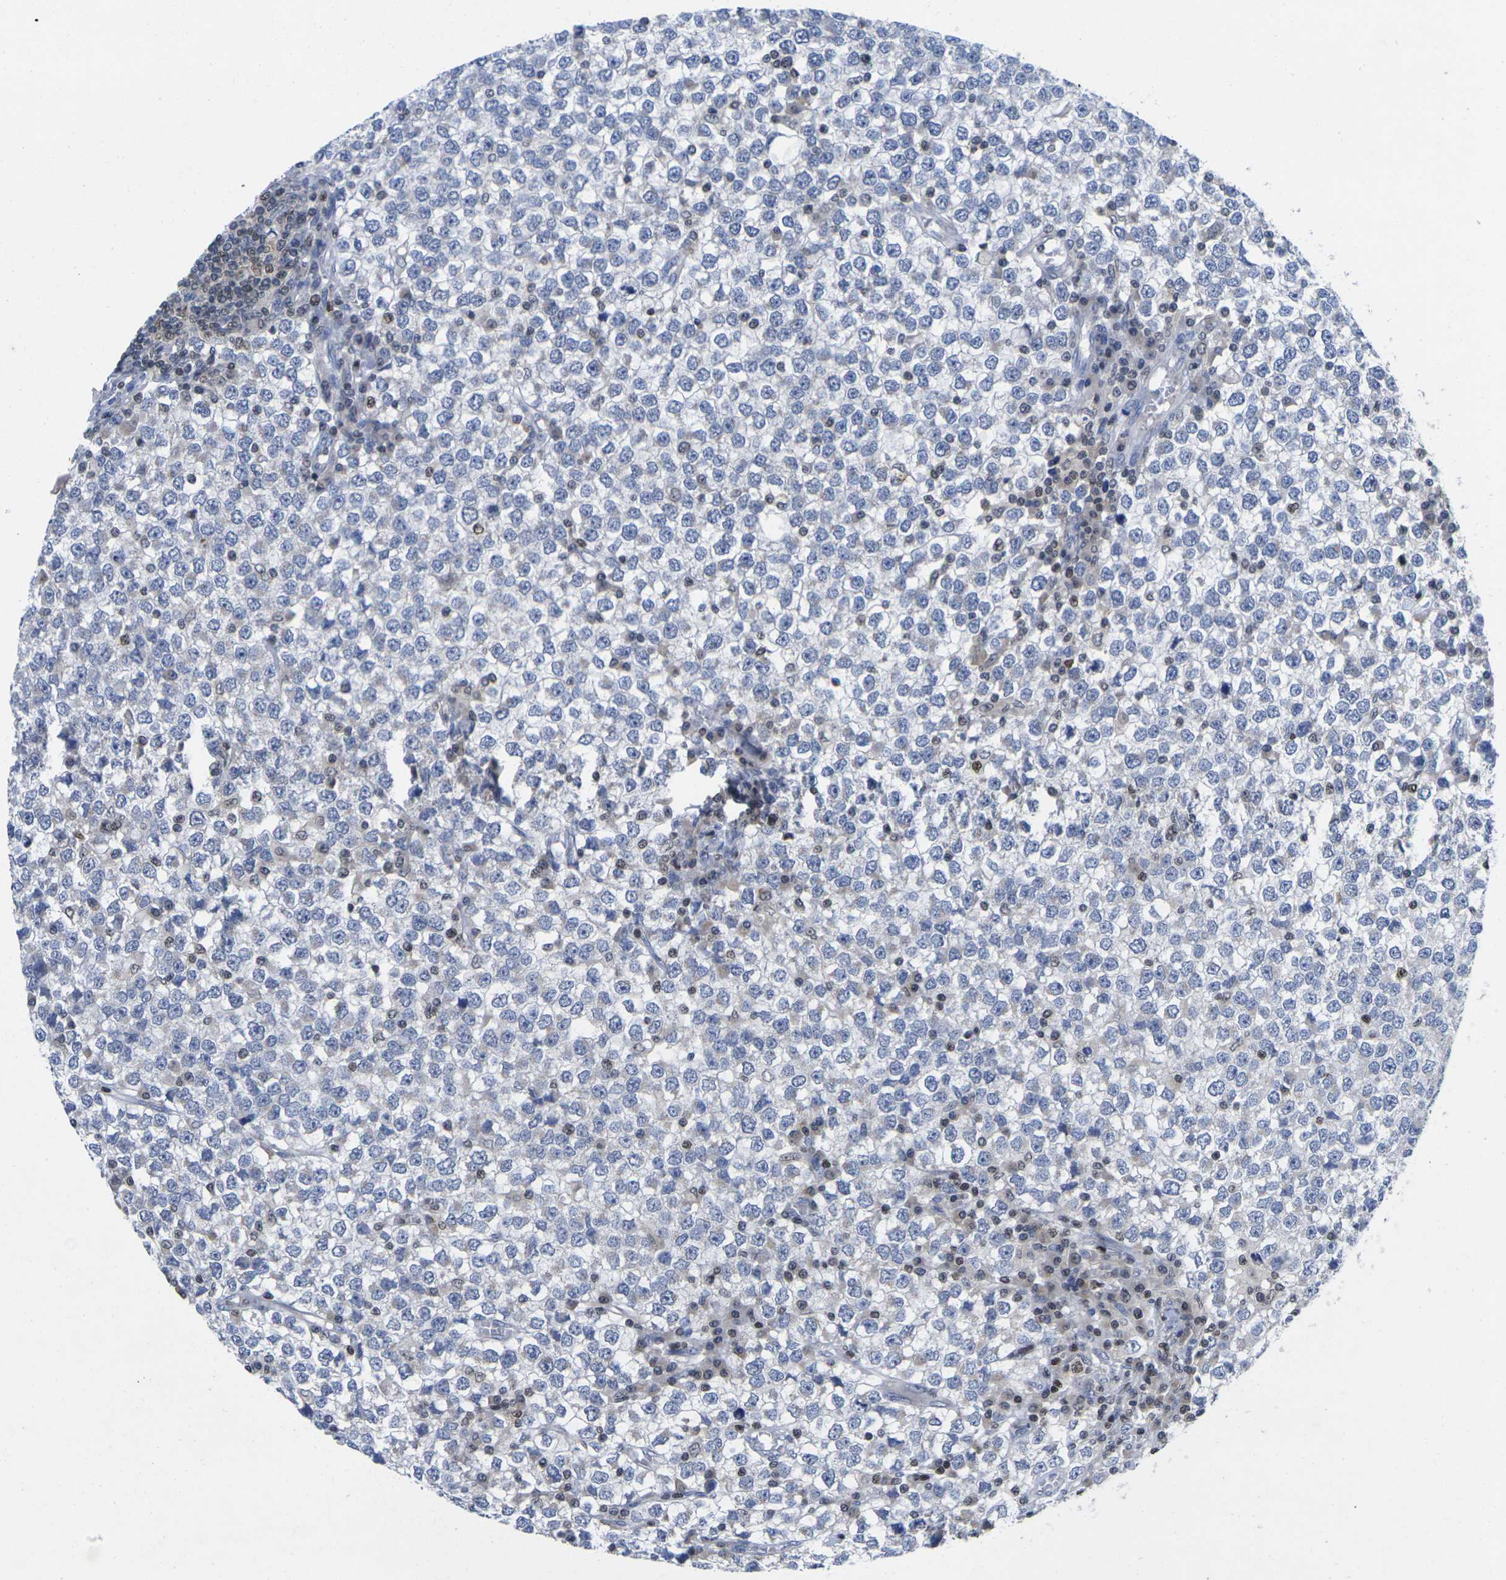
{"staining": {"intensity": "negative", "quantity": "none", "location": "none"}, "tissue": "testis cancer", "cell_type": "Tumor cells", "image_type": "cancer", "snomed": [{"axis": "morphology", "description": "Seminoma, NOS"}, {"axis": "topography", "description": "Testis"}], "caption": "IHC of human testis seminoma exhibits no expression in tumor cells. The staining is performed using DAB brown chromogen with nuclei counter-stained in using hematoxylin.", "gene": "IKZF1", "patient": {"sex": "male", "age": 65}}